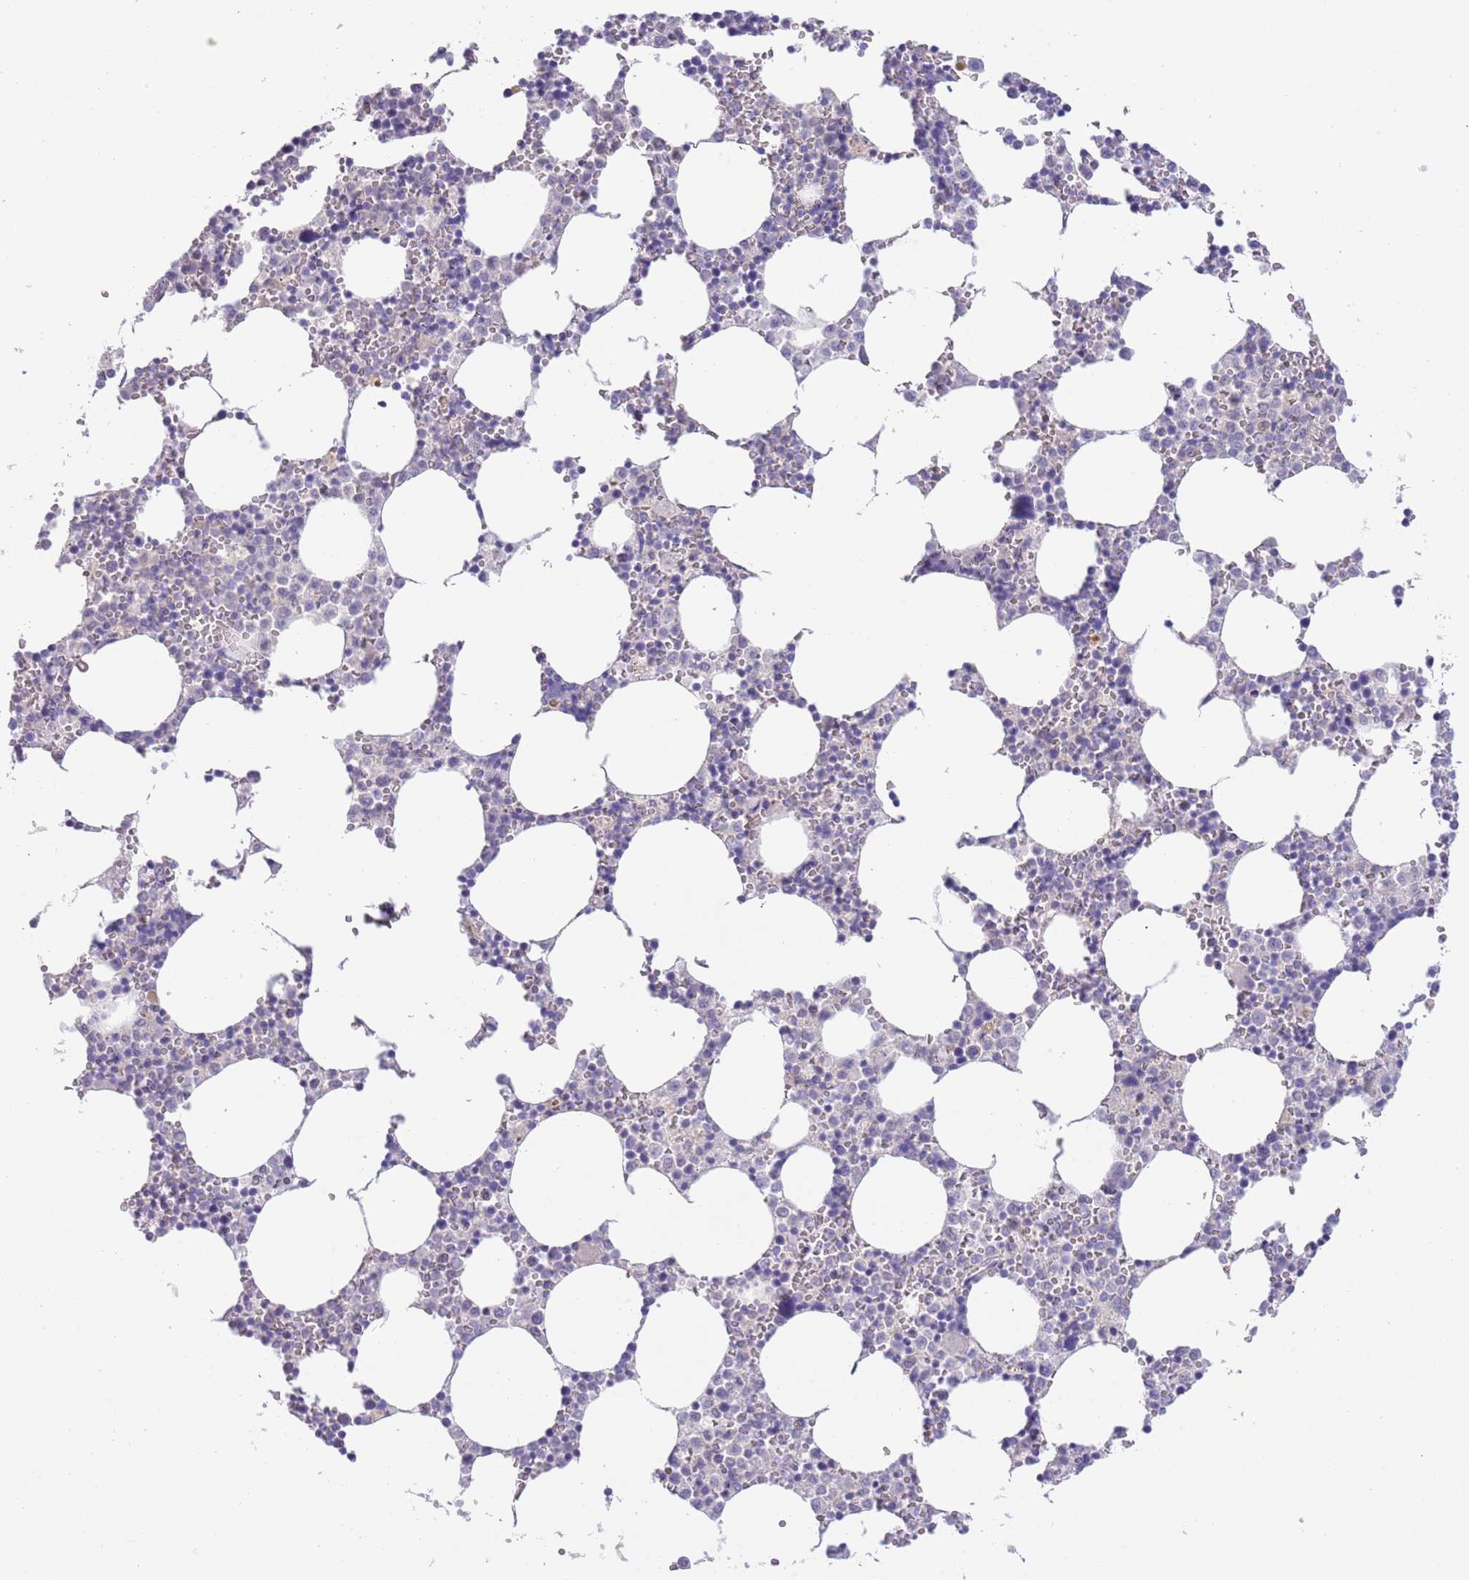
{"staining": {"intensity": "negative", "quantity": "none", "location": "none"}, "tissue": "bone marrow", "cell_type": "Hematopoietic cells", "image_type": "normal", "snomed": [{"axis": "morphology", "description": "Normal tissue, NOS"}, {"axis": "topography", "description": "Bone marrow"}], "caption": "Image shows no protein expression in hematopoietic cells of normal bone marrow. (Immunohistochemistry, brightfield microscopy, high magnification).", "gene": "PIMREG", "patient": {"sex": "female", "age": 64}}